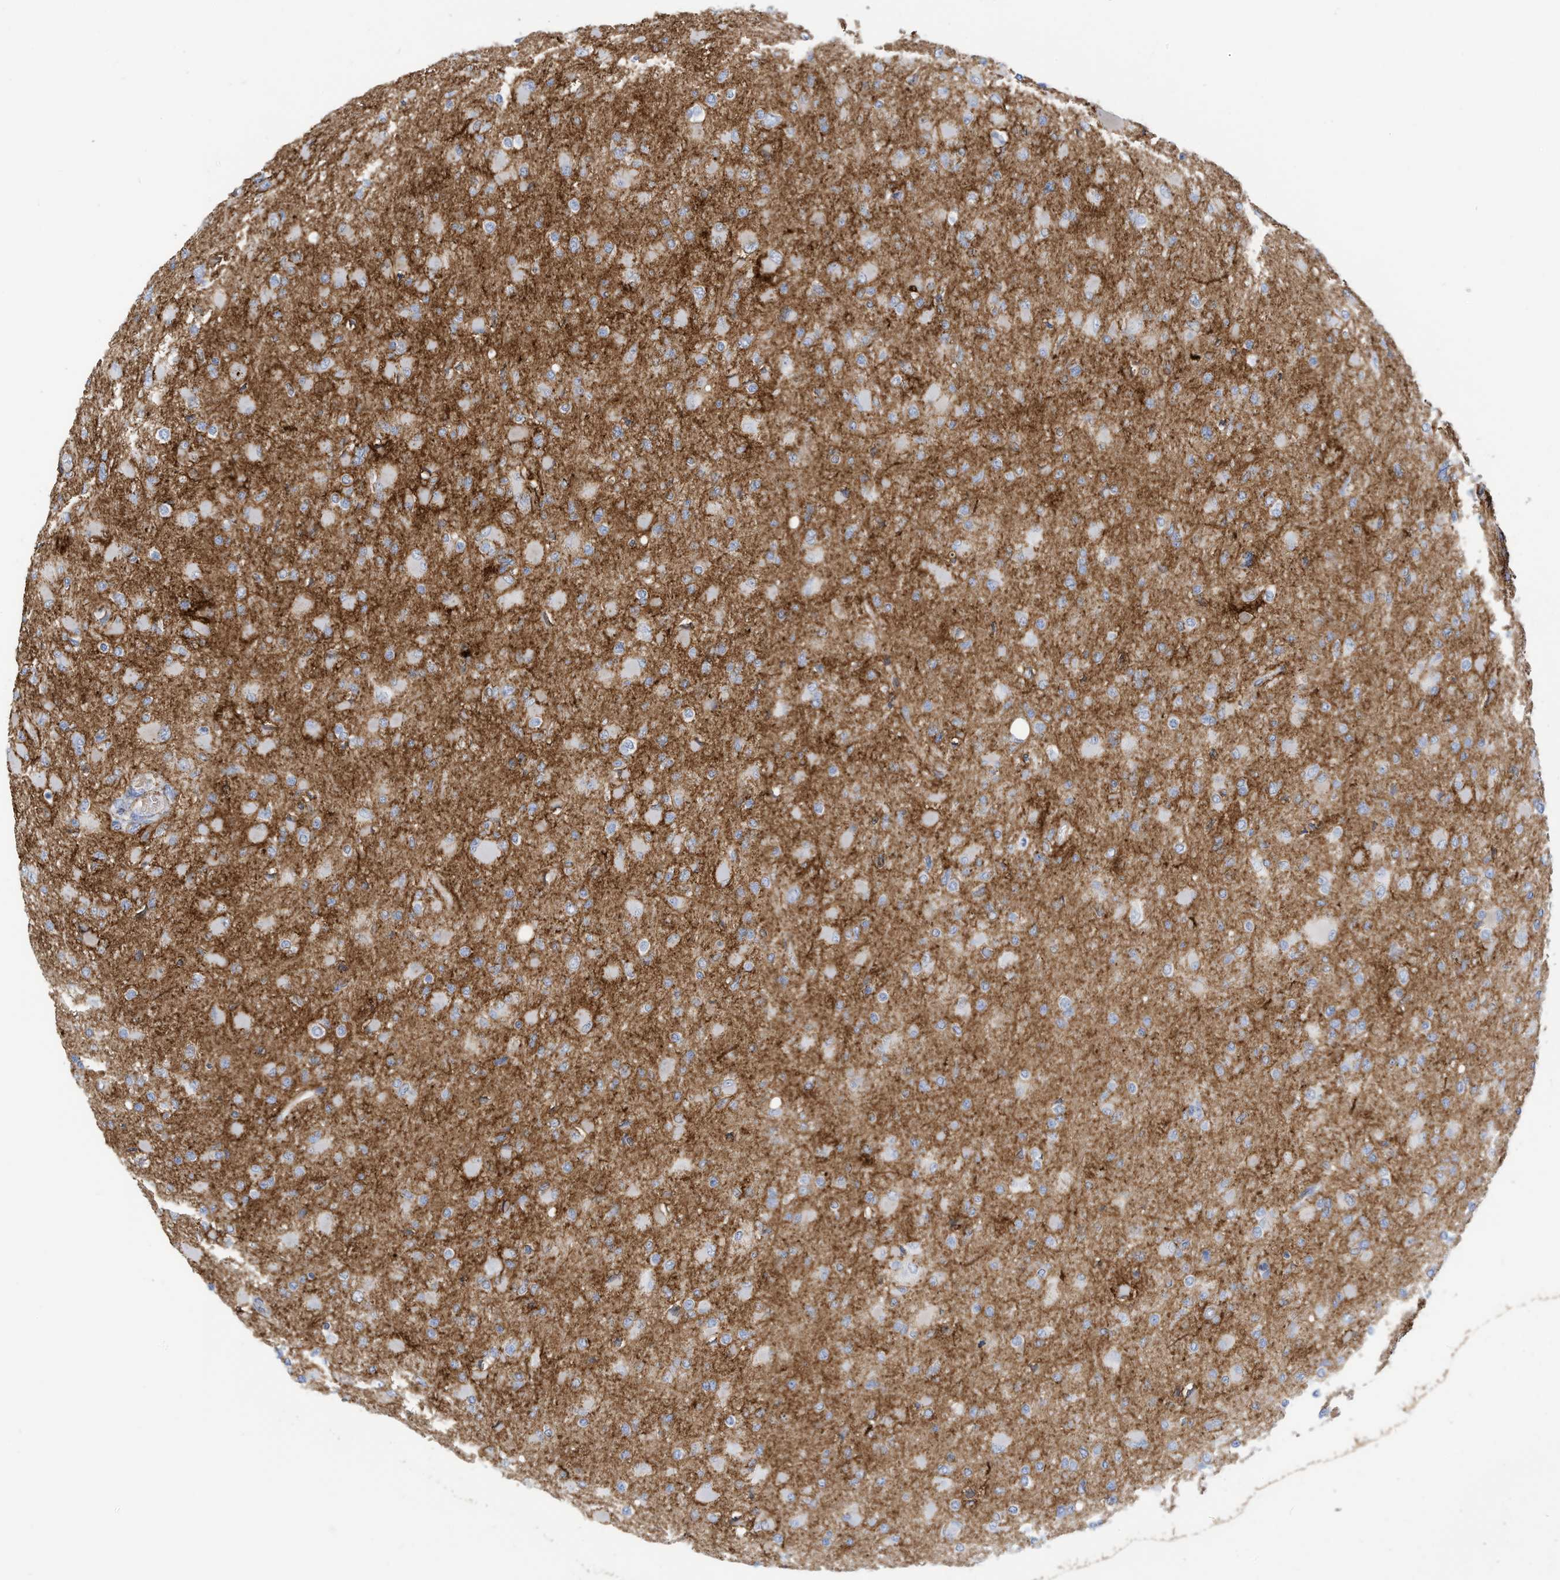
{"staining": {"intensity": "negative", "quantity": "none", "location": "none"}, "tissue": "glioma", "cell_type": "Tumor cells", "image_type": "cancer", "snomed": [{"axis": "morphology", "description": "Glioma, malignant, High grade"}, {"axis": "topography", "description": "Cerebral cortex"}], "caption": "Immunohistochemistry image of neoplastic tissue: human malignant glioma (high-grade) stained with DAB shows no significant protein expression in tumor cells.", "gene": "TXNDC9", "patient": {"sex": "female", "age": 36}}